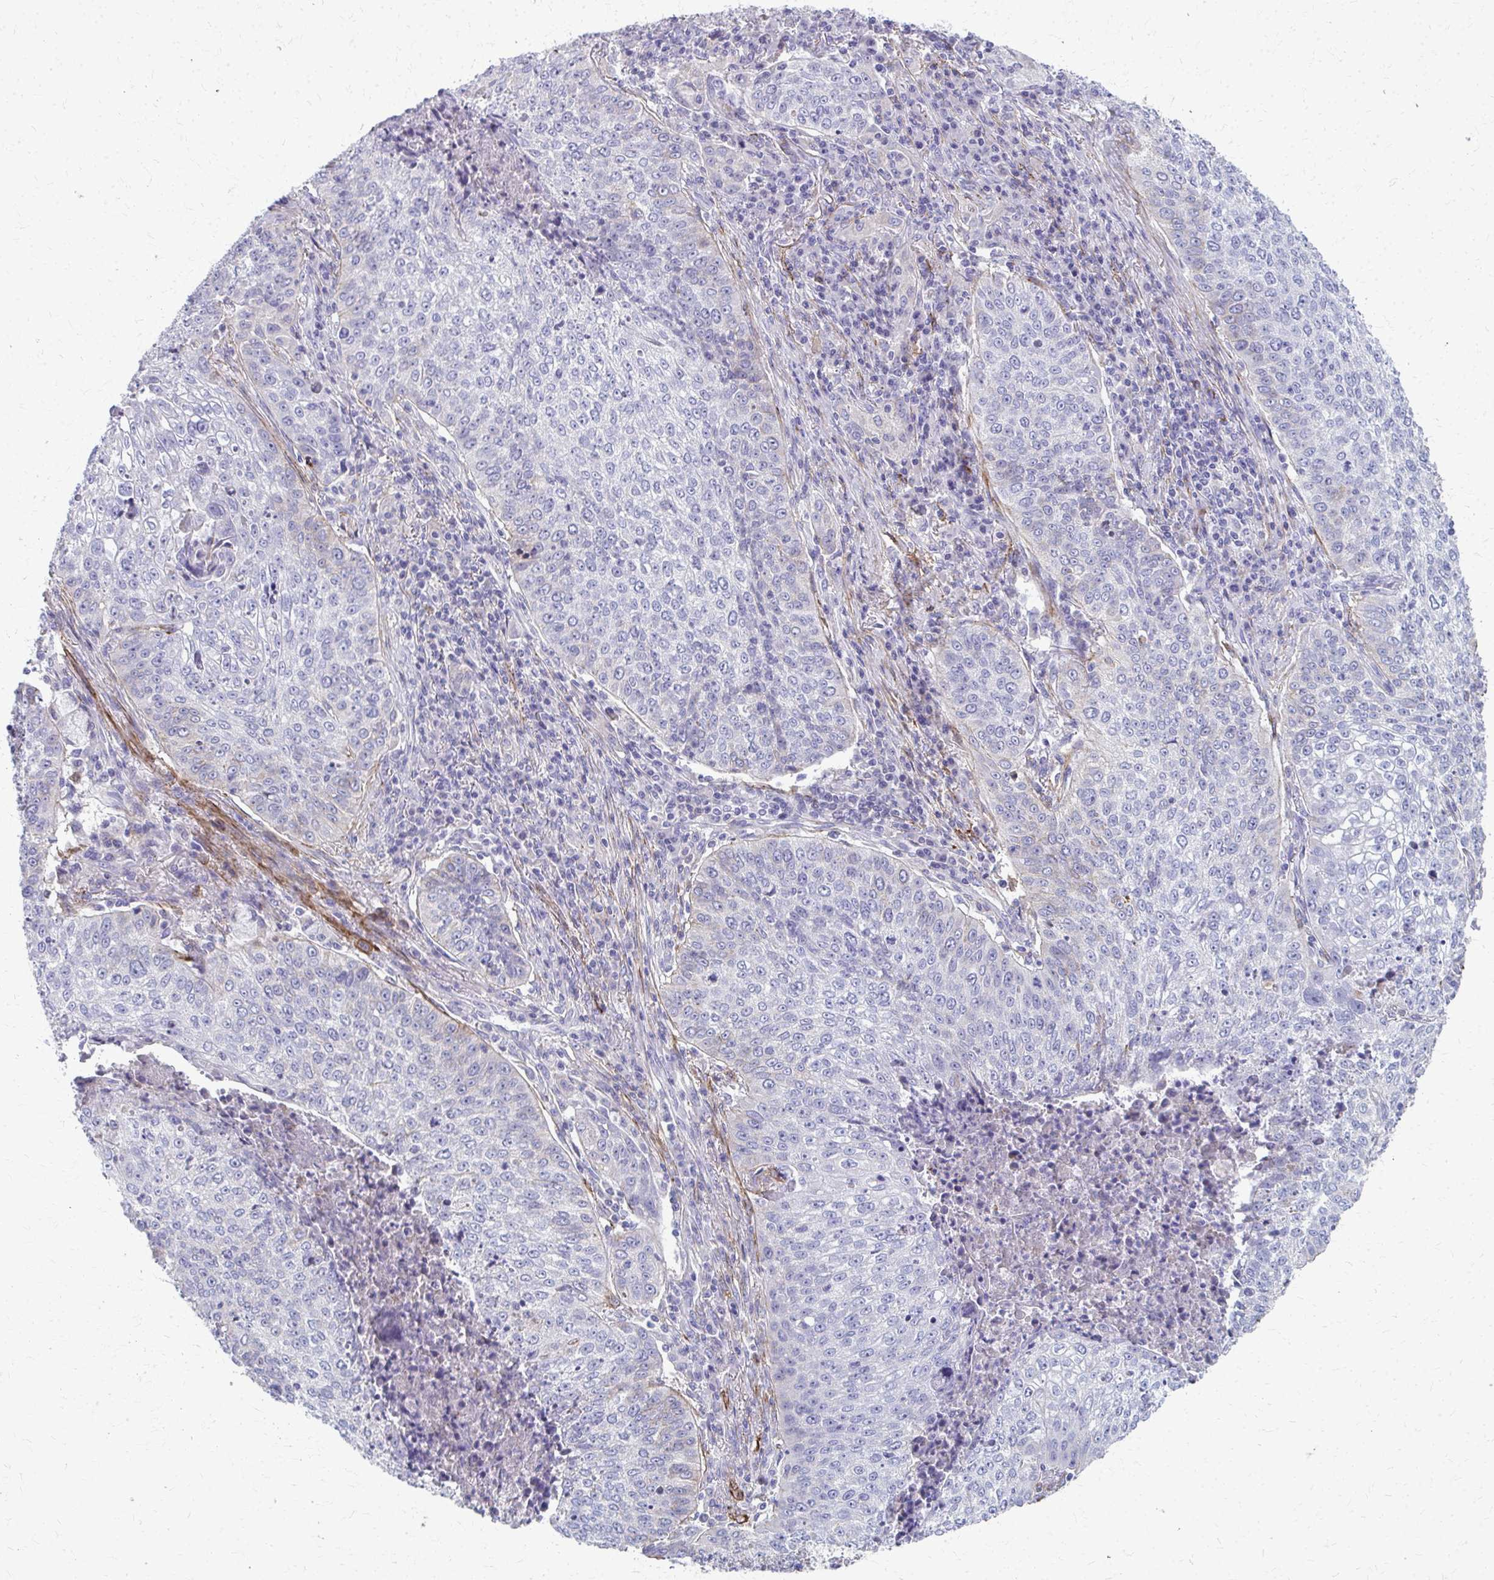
{"staining": {"intensity": "negative", "quantity": "none", "location": "none"}, "tissue": "lung cancer", "cell_type": "Tumor cells", "image_type": "cancer", "snomed": [{"axis": "morphology", "description": "Squamous cell carcinoma, NOS"}, {"axis": "topography", "description": "Lung"}], "caption": "High magnification brightfield microscopy of lung cancer stained with DAB (brown) and counterstained with hematoxylin (blue): tumor cells show no significant positivity. The staining is performed using DAB (3,3'-diaminobenzidine) brown chromogen with nuclei counter-stained in using hematoxylin.", "gene": "ADIPOQ", "patient": {"sex": "male", "age": 63}}